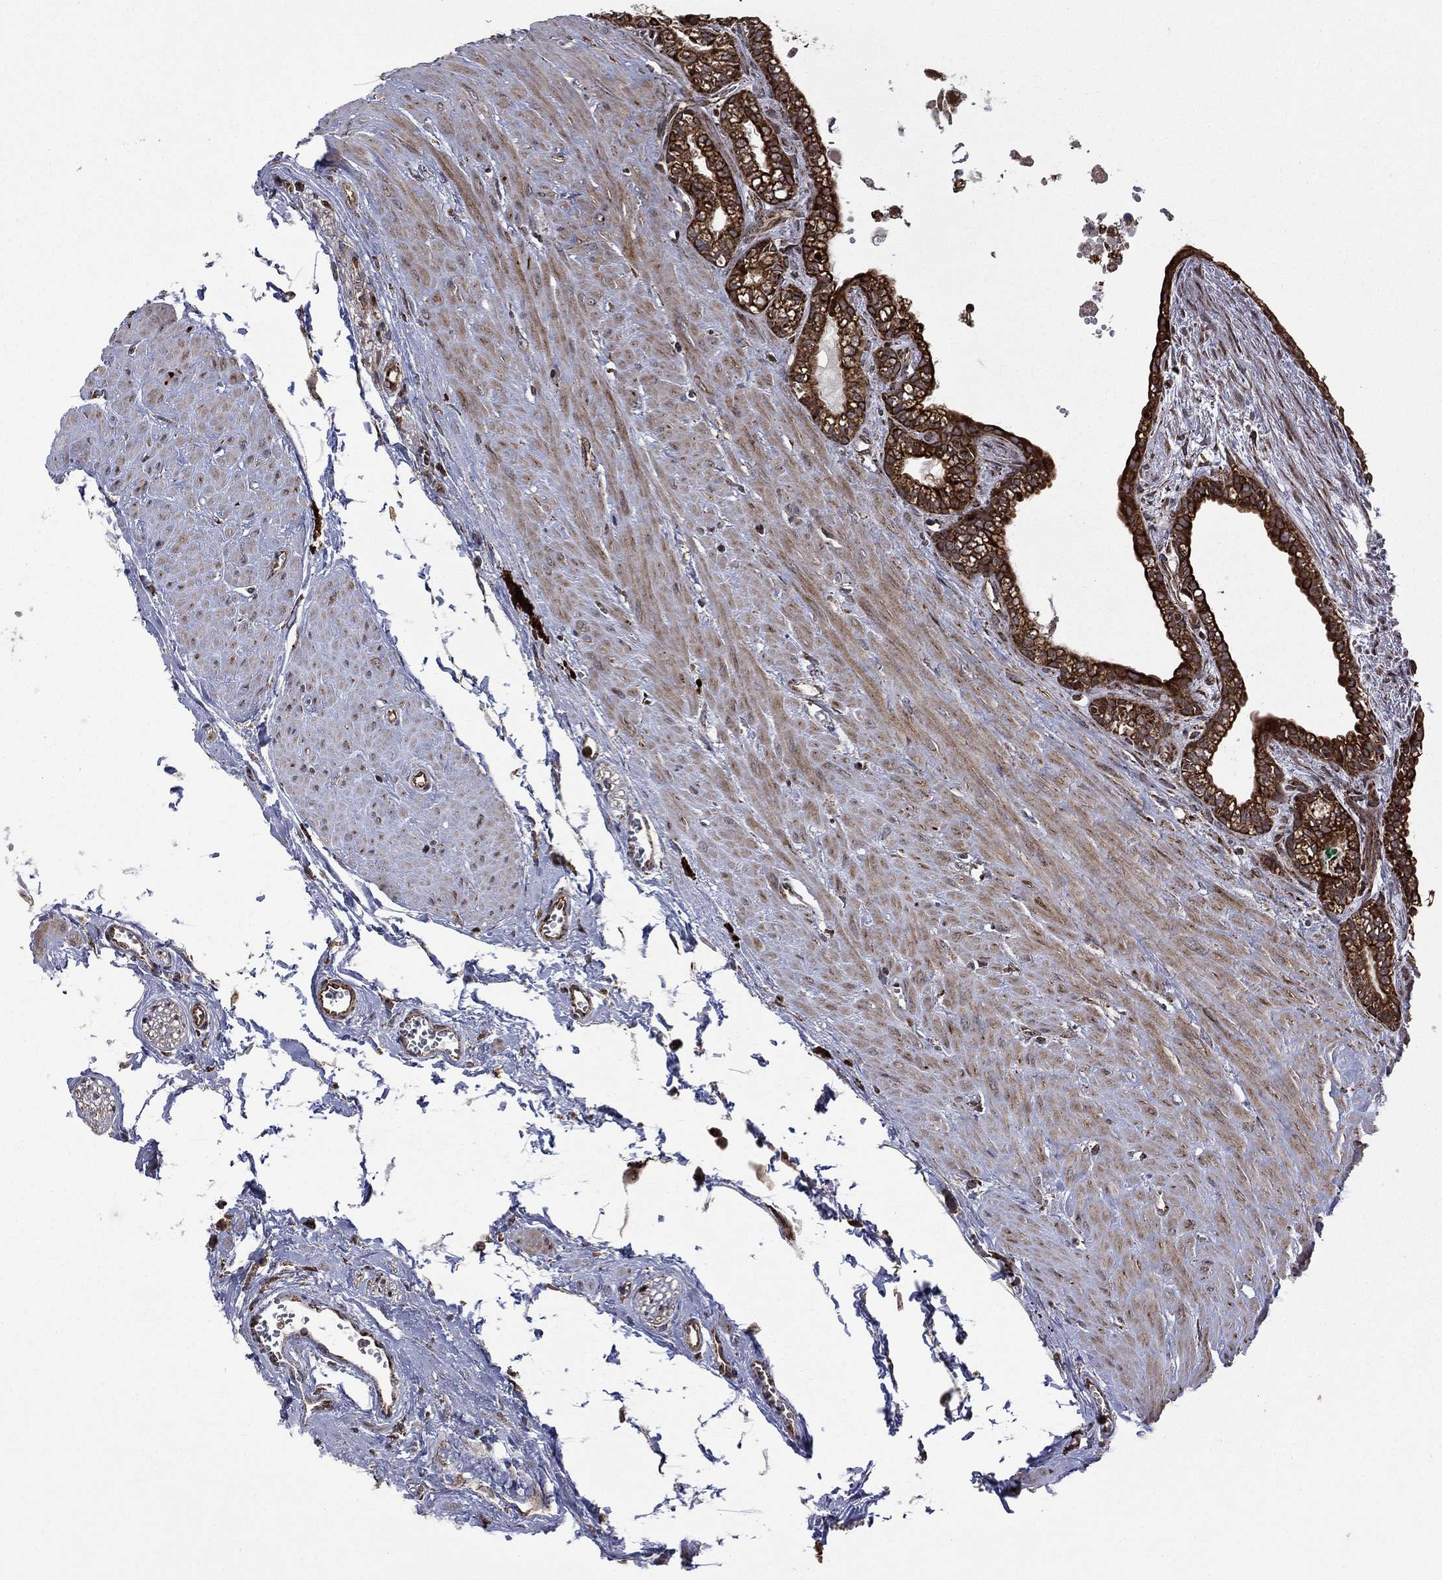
{"staining": {"intensity": "strong", "quantity": ">75%", "location": "cytoplasmic/membranous"}, "tissue": "seminal vesicle", "cell_type": "Glandular cells", "image_type": "normal", "snomed": [{"axis": "morphology", "description": "Normal tissue, NOS"}, {"axis": "morphology", "description": "Urothelial carcinoma, NOS"}, {"axis": "topography", "description": "Urinary bladder"}, {"axis": "topography", "description": "Seminal veicle"}], "caption": "DAB (3,3'-diaminobenzidine) immunohistochemical staining of unremarkable human seminal vesicle shows strong cytoplasmic/membranous protein staining in about >75% of glandular cells.", "gene": "GIMAP6", "patient": {"sex": "male", "age": 76}}